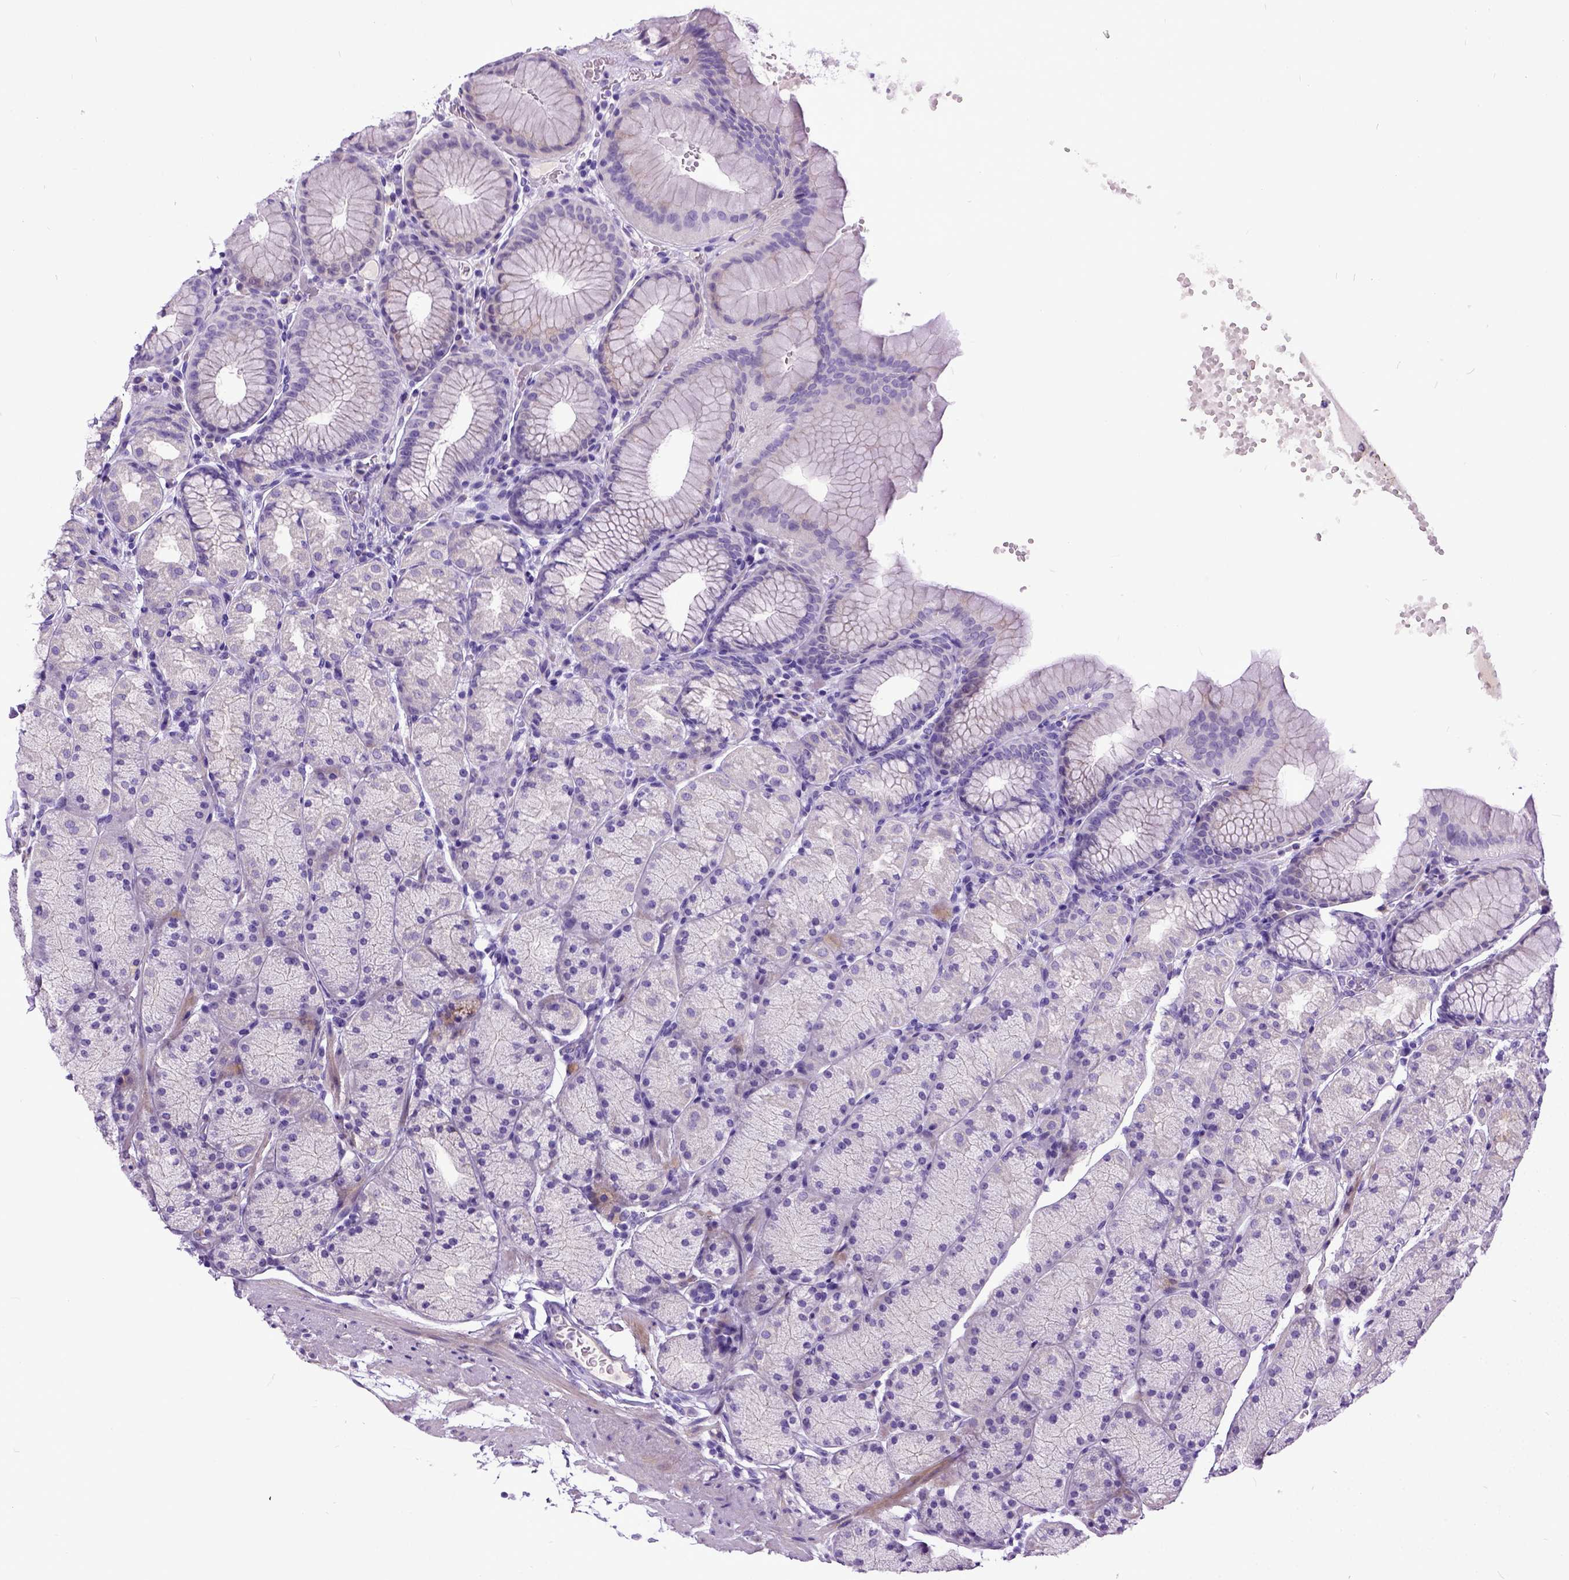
{"staining": {"intensity": "negative", "quantity": "none", "location": "none"}, "tissue": "stomach", "cell_type": "Glandular cells", "image_type": "normal", "snomed": [{"axis": "morphology", "description": "Normal tissue, NOS"}, {"axis": "topography", "description": "Stomach, upper"}, {"axis": "topography", "description": "Stomach"}], "caption": "Histopathology image shows no protein staining in glandular cells of normal stomach.", "gene": "IGF2", "patient": {"sex": "male", "age": 76}}